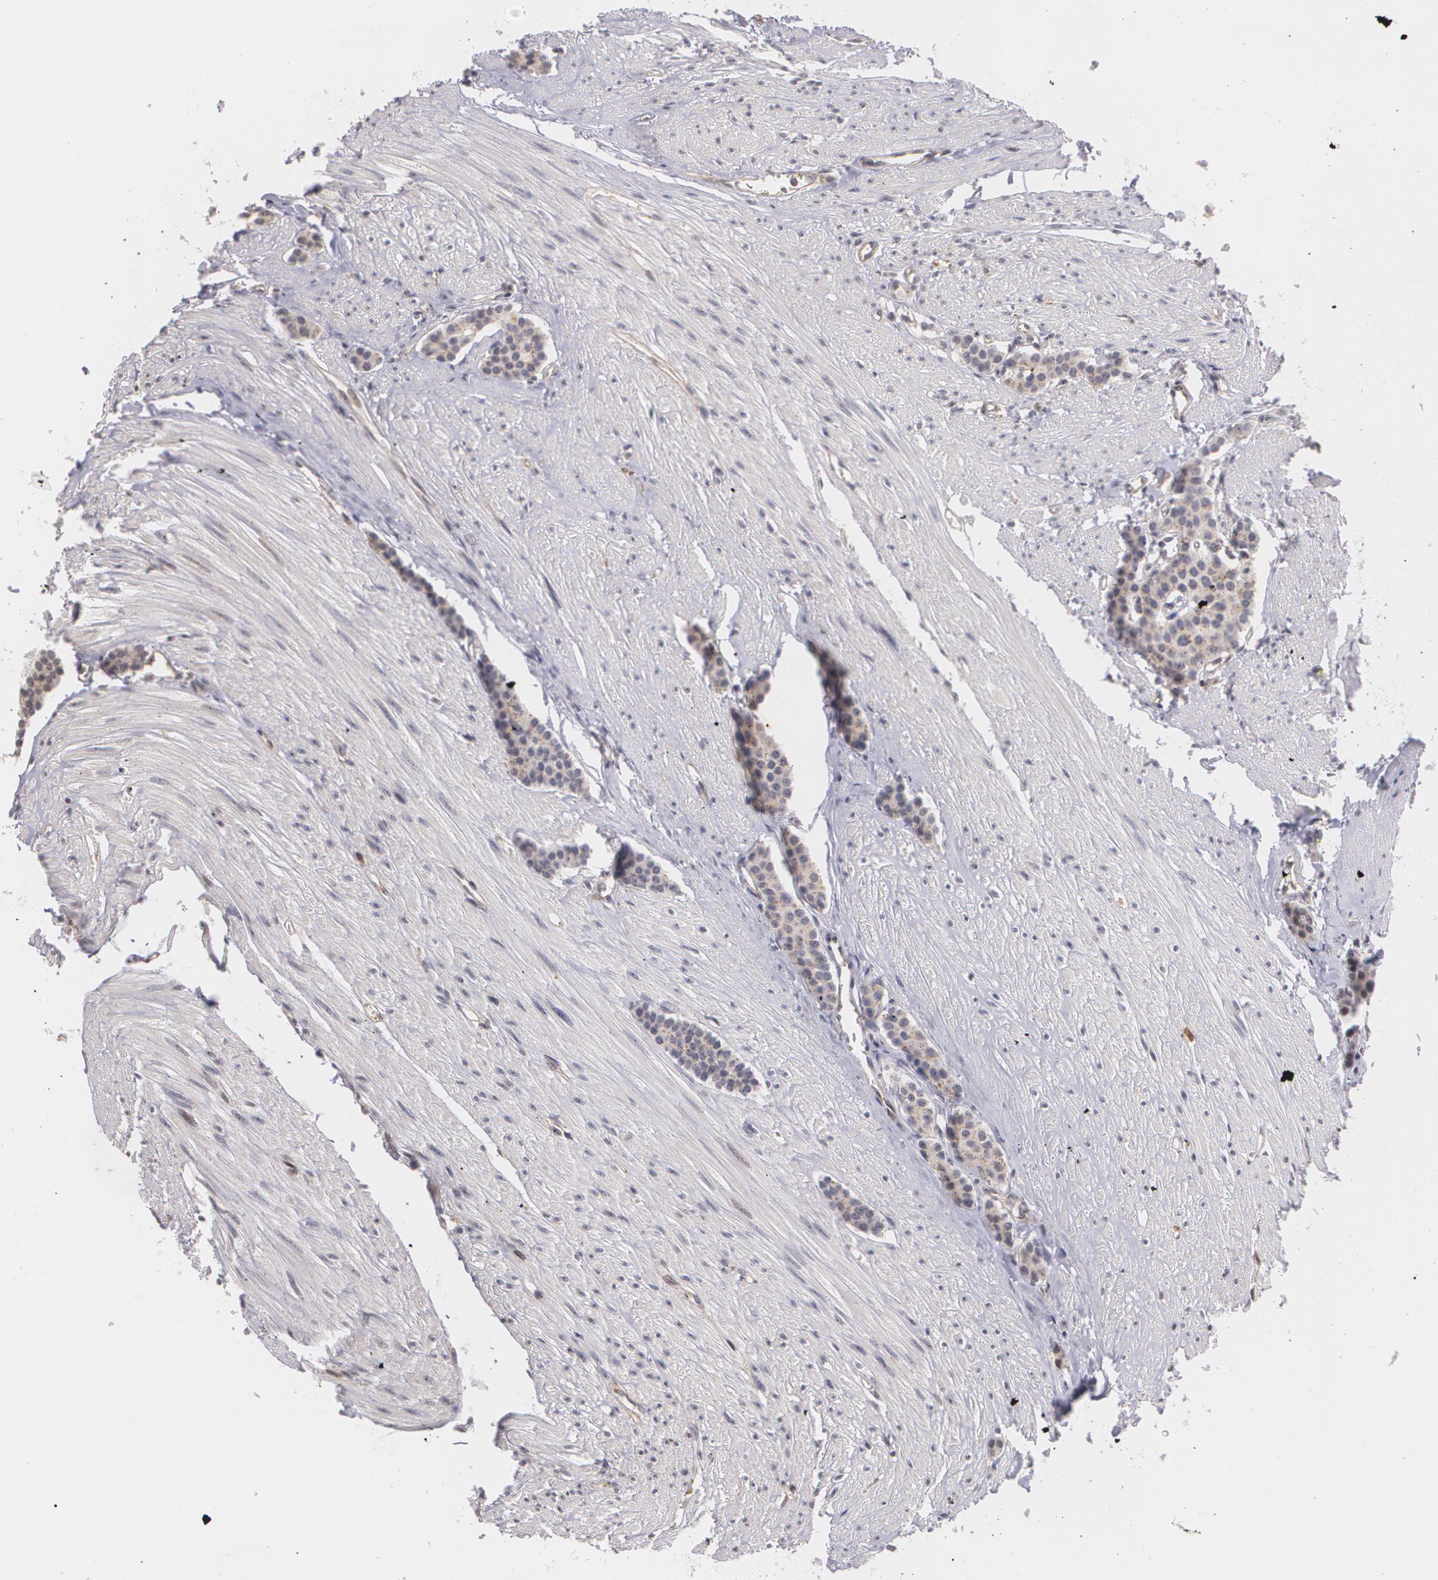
{"staining": {"intensity": "weak", "quantity": "25%-75%", "location": "cytoplasmic/membranous"}, "tissue": "carcinoid", "cell_type": "Tumor cells", "image_type": "cancer", "snomed": [{"axis": "morphology", "description": "Carcinoid, malignant, NOS"}, {"axis": "topography", "description": "Small intestine"}], "caption": "Malignant carcinoid stained with DAB (3,3'-diaminobenzidine) IHC displays low levels of weak cytoplasmic/membranous expression in about 25%-75% of tumor cells.", "gene": "VAV3", "patient": {"sex": "male", "age": 60}}